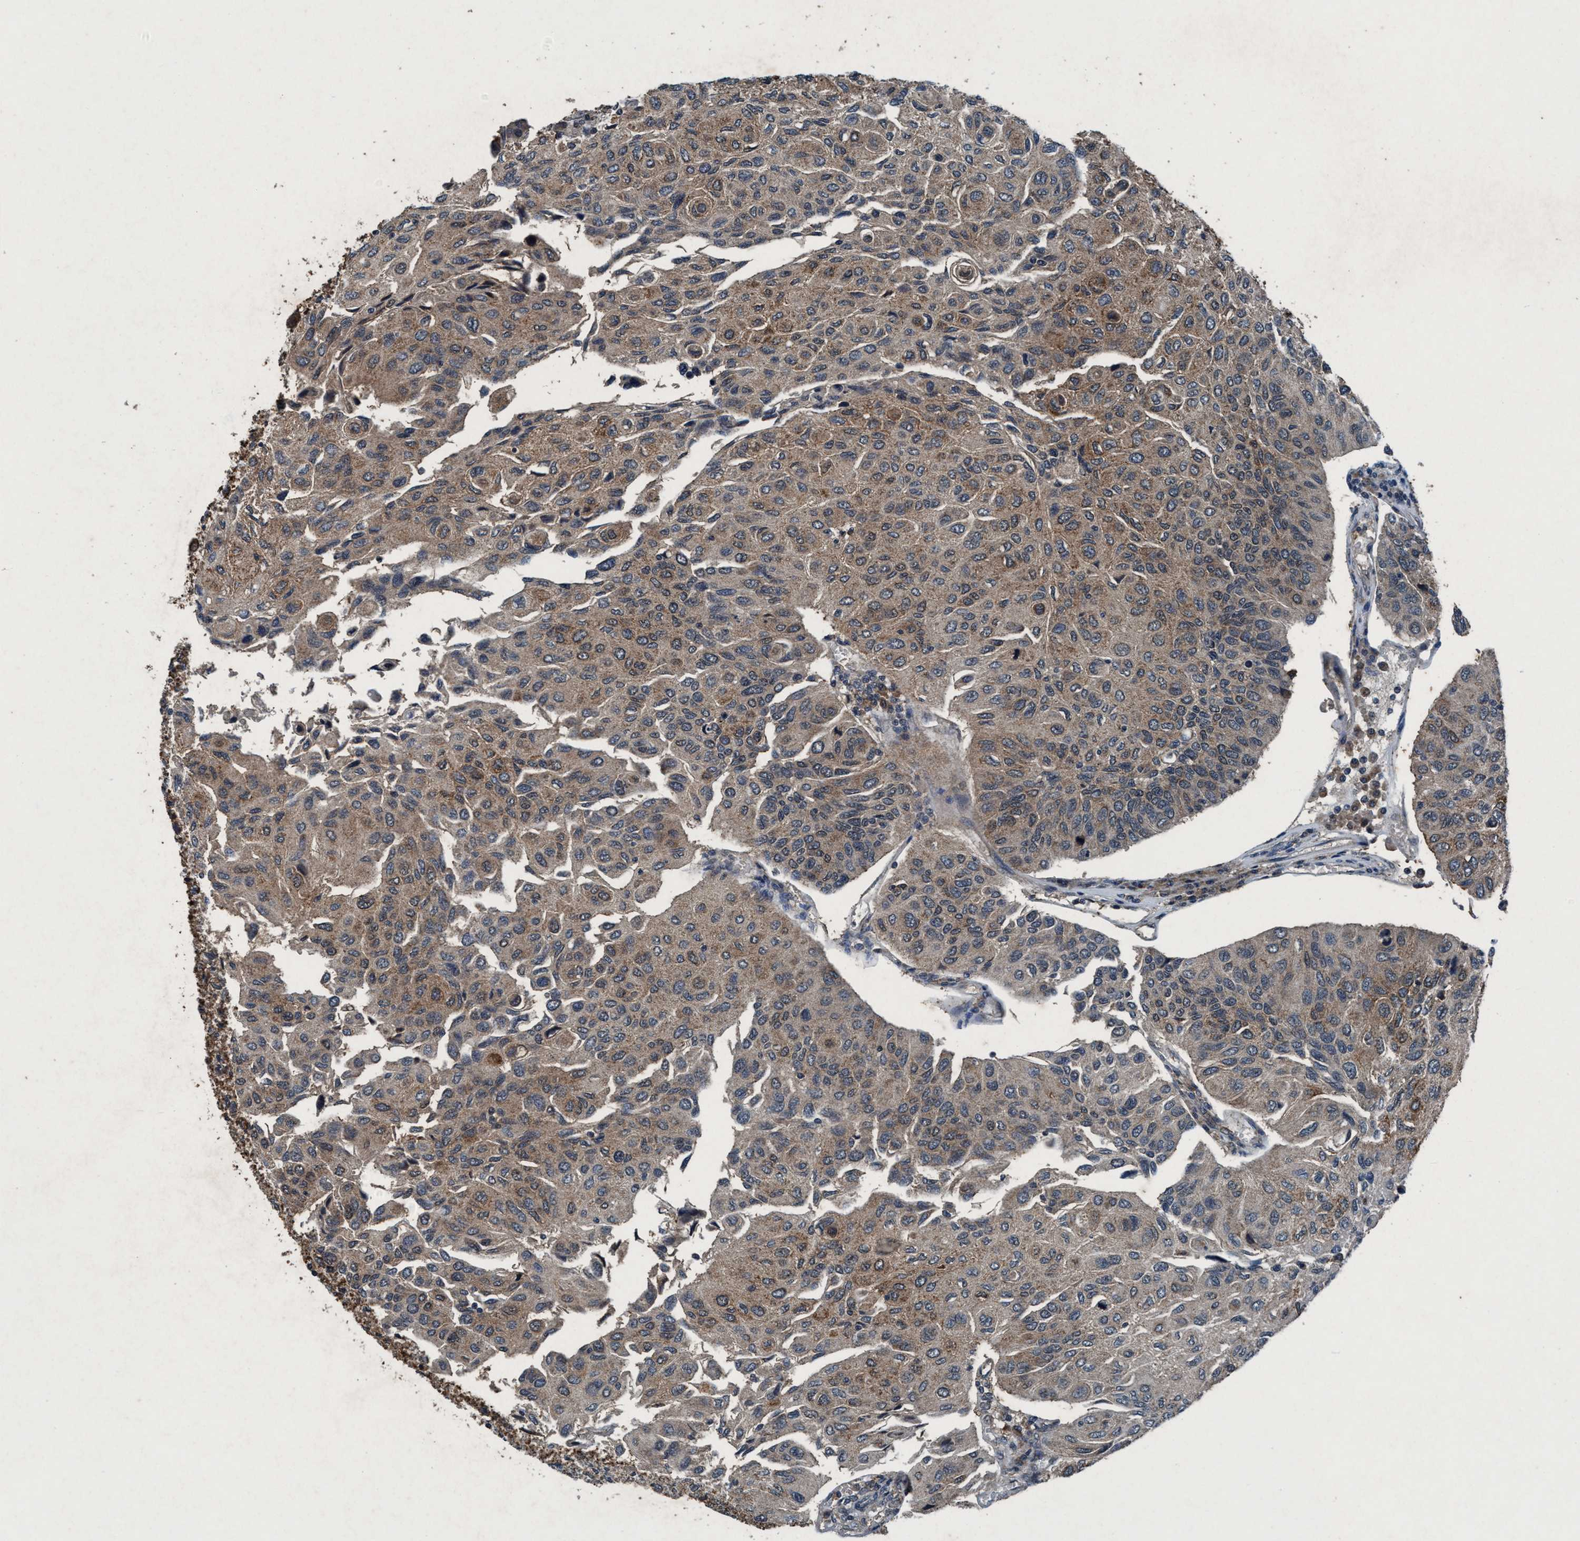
{"staining": {"intensity": "moderate", "quantity": ">75%", "location": "cytoplasmic/membranous"}, "tissue": "urothelial cancer", "cell_type": "Tumor cells", "image_type": "cancer", "snomed": [{"axis": "morphology", "description": "Urothelial carcinoma, High grade"}, {"axis": "topography", "description": "Urinary bladder"}], "caption": "This micrograph reveals immunohistochemistry staining of human urothelial cancer, with medium moderate cytoplasmic/membranous expression in approximately >75% of tumor cells.", "gene": "AKT1S1", "patient": {"sex": "male", "age": 66}}